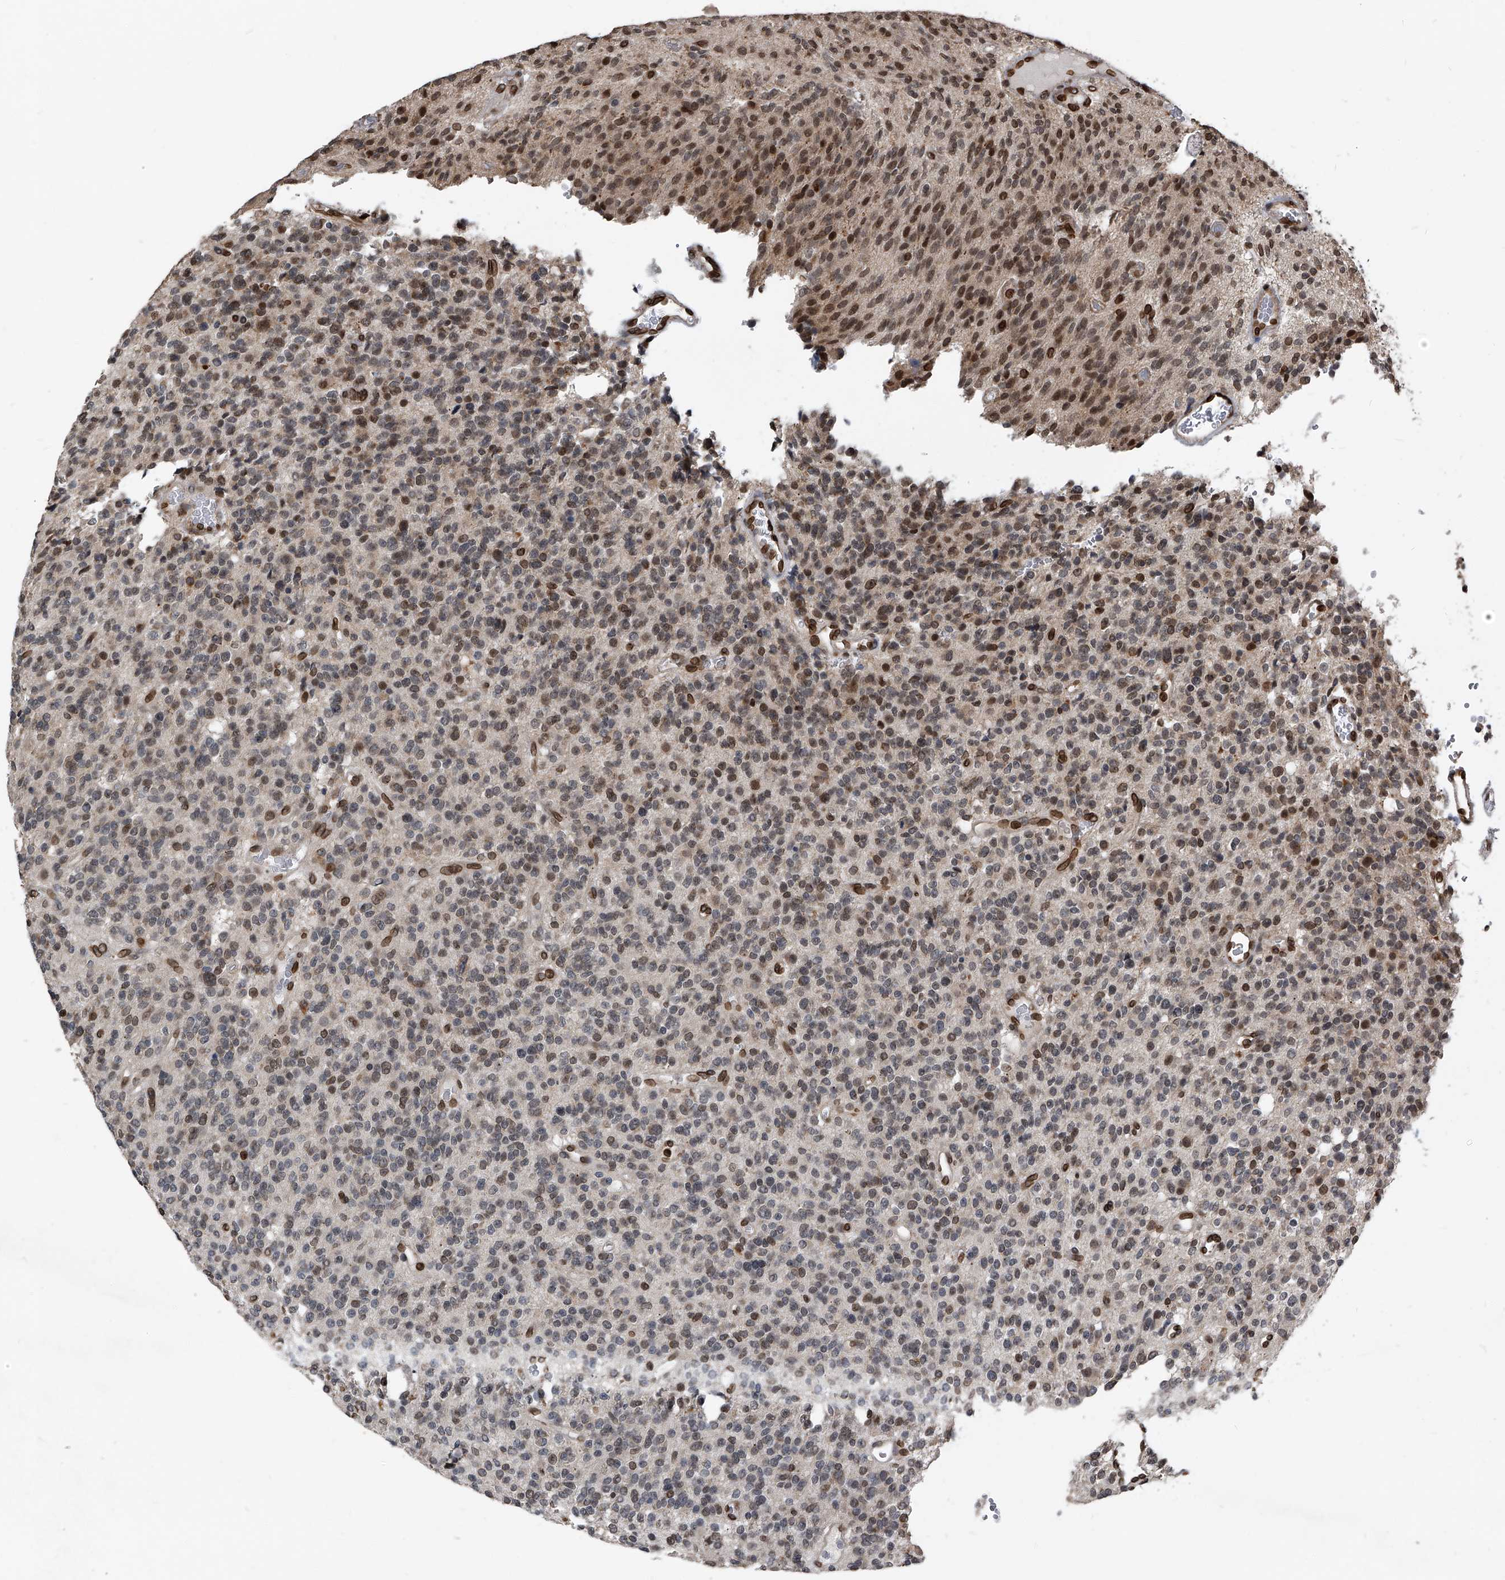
{"staining": {"intensity": "moderate", "quantity": "25%-75%", "location": "nuclear"}, "tissue": "glioma", "cell_type": "Tumor cells", "image_type": "cancer", "snomed": [{"axis": "morphology", "description": "Glioma, malignant, High grade"}, {"axis": "topography", "description": "Brain"}], "caption": "Immunohistochemical staining of human glioma shows moderate nuclear protein staining in approximately 25%-75% of tumor cells.", "gene": "PHF20", "patient": {"sex": "male", "age": 34}}